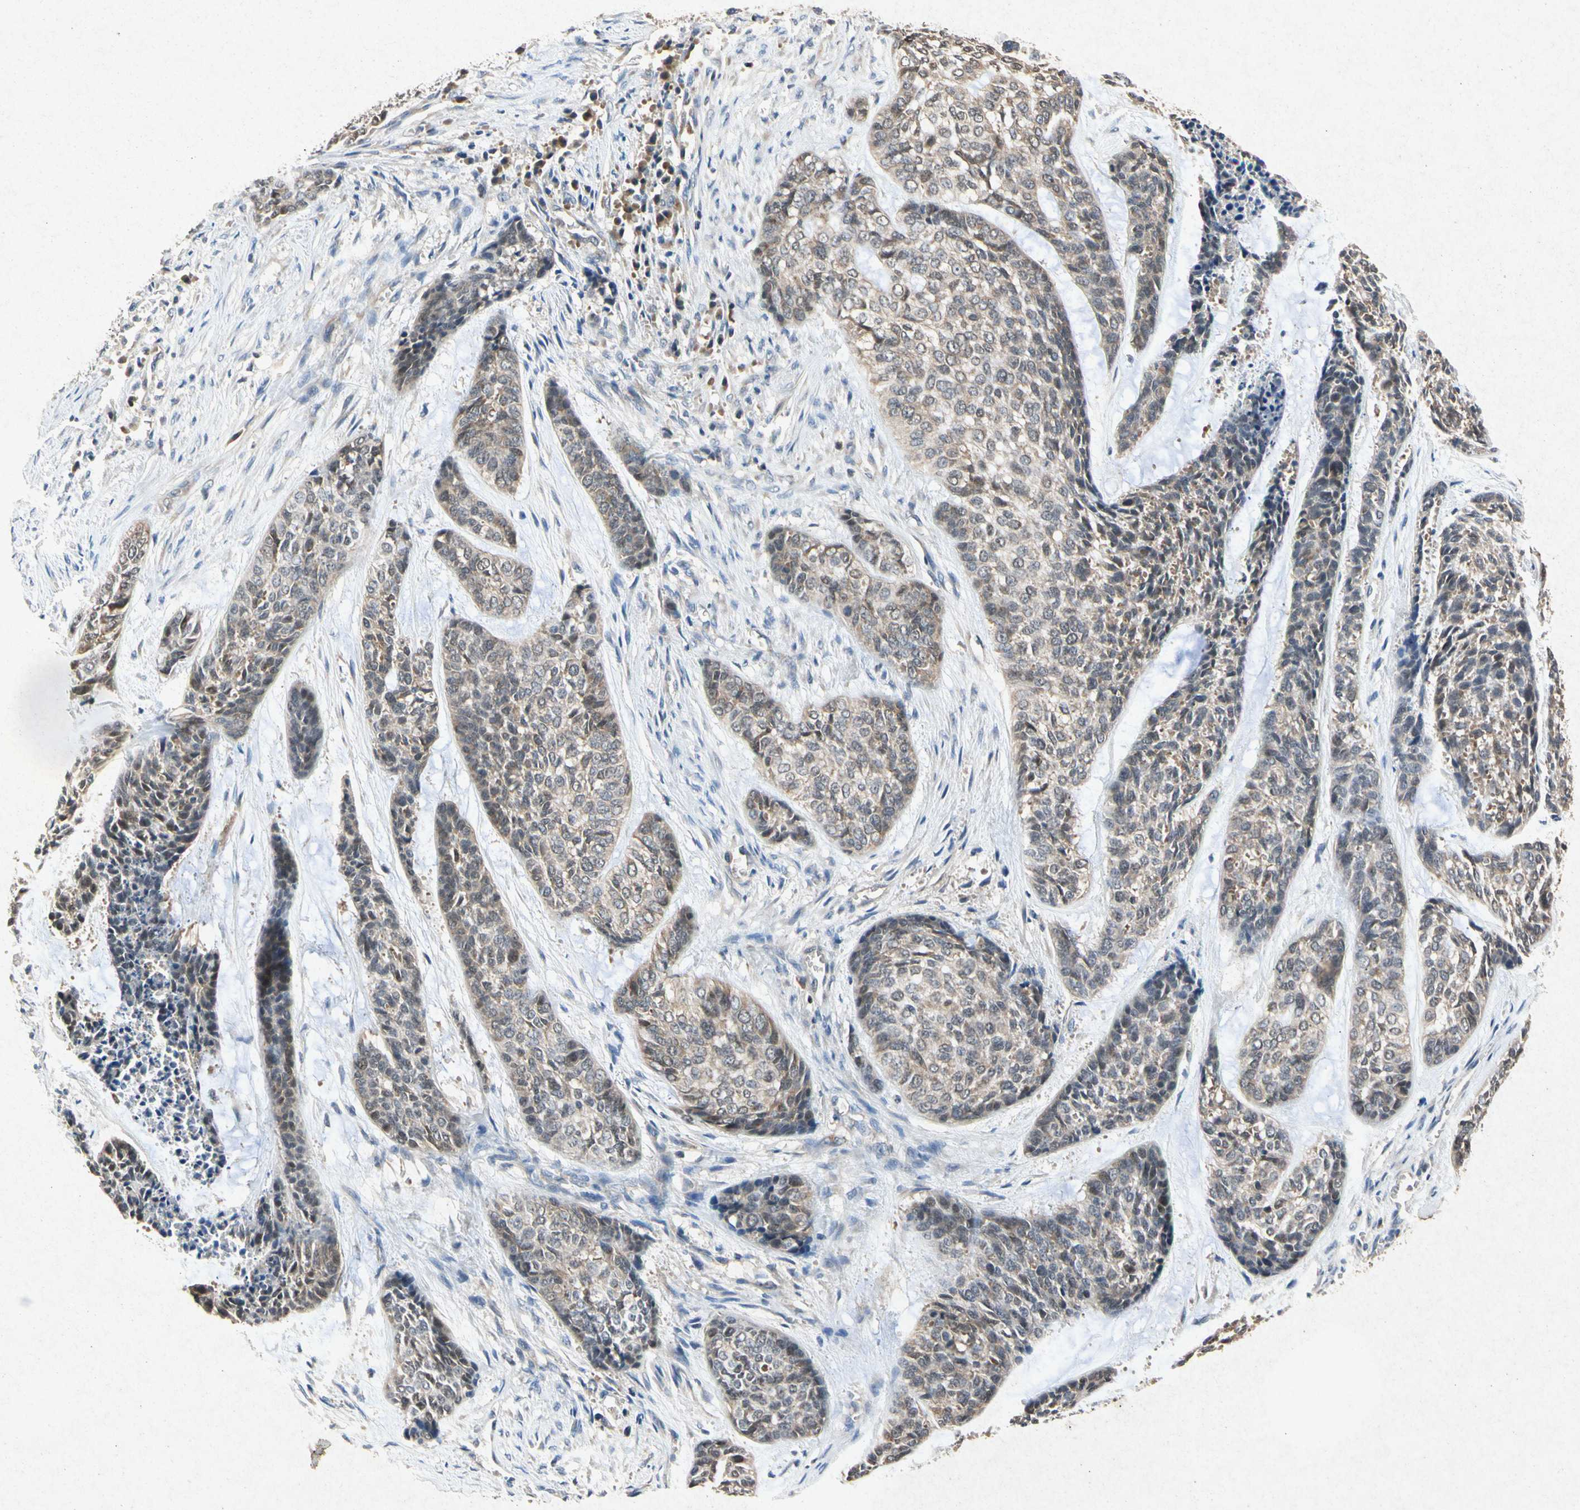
{"staining": {"intensity": "weak", "quantity": ">75%", "location": "cytoplasmic/membranous"}, "tissue": "skin cancer", "cell_type": "Tumor cells", "image_type": "cancer", "snomed": [{"axis": "morphology", "description": "Basal cell carcinoma"}, {"axis": "topography", "description": "Skin"}], "caption": "Basal cell carcinoma (skin) stained with a protein marker reveals weak staining in tumor cells.", "gene": "RPS6KA1", "patient": {"sex": "female", "age": 64}}